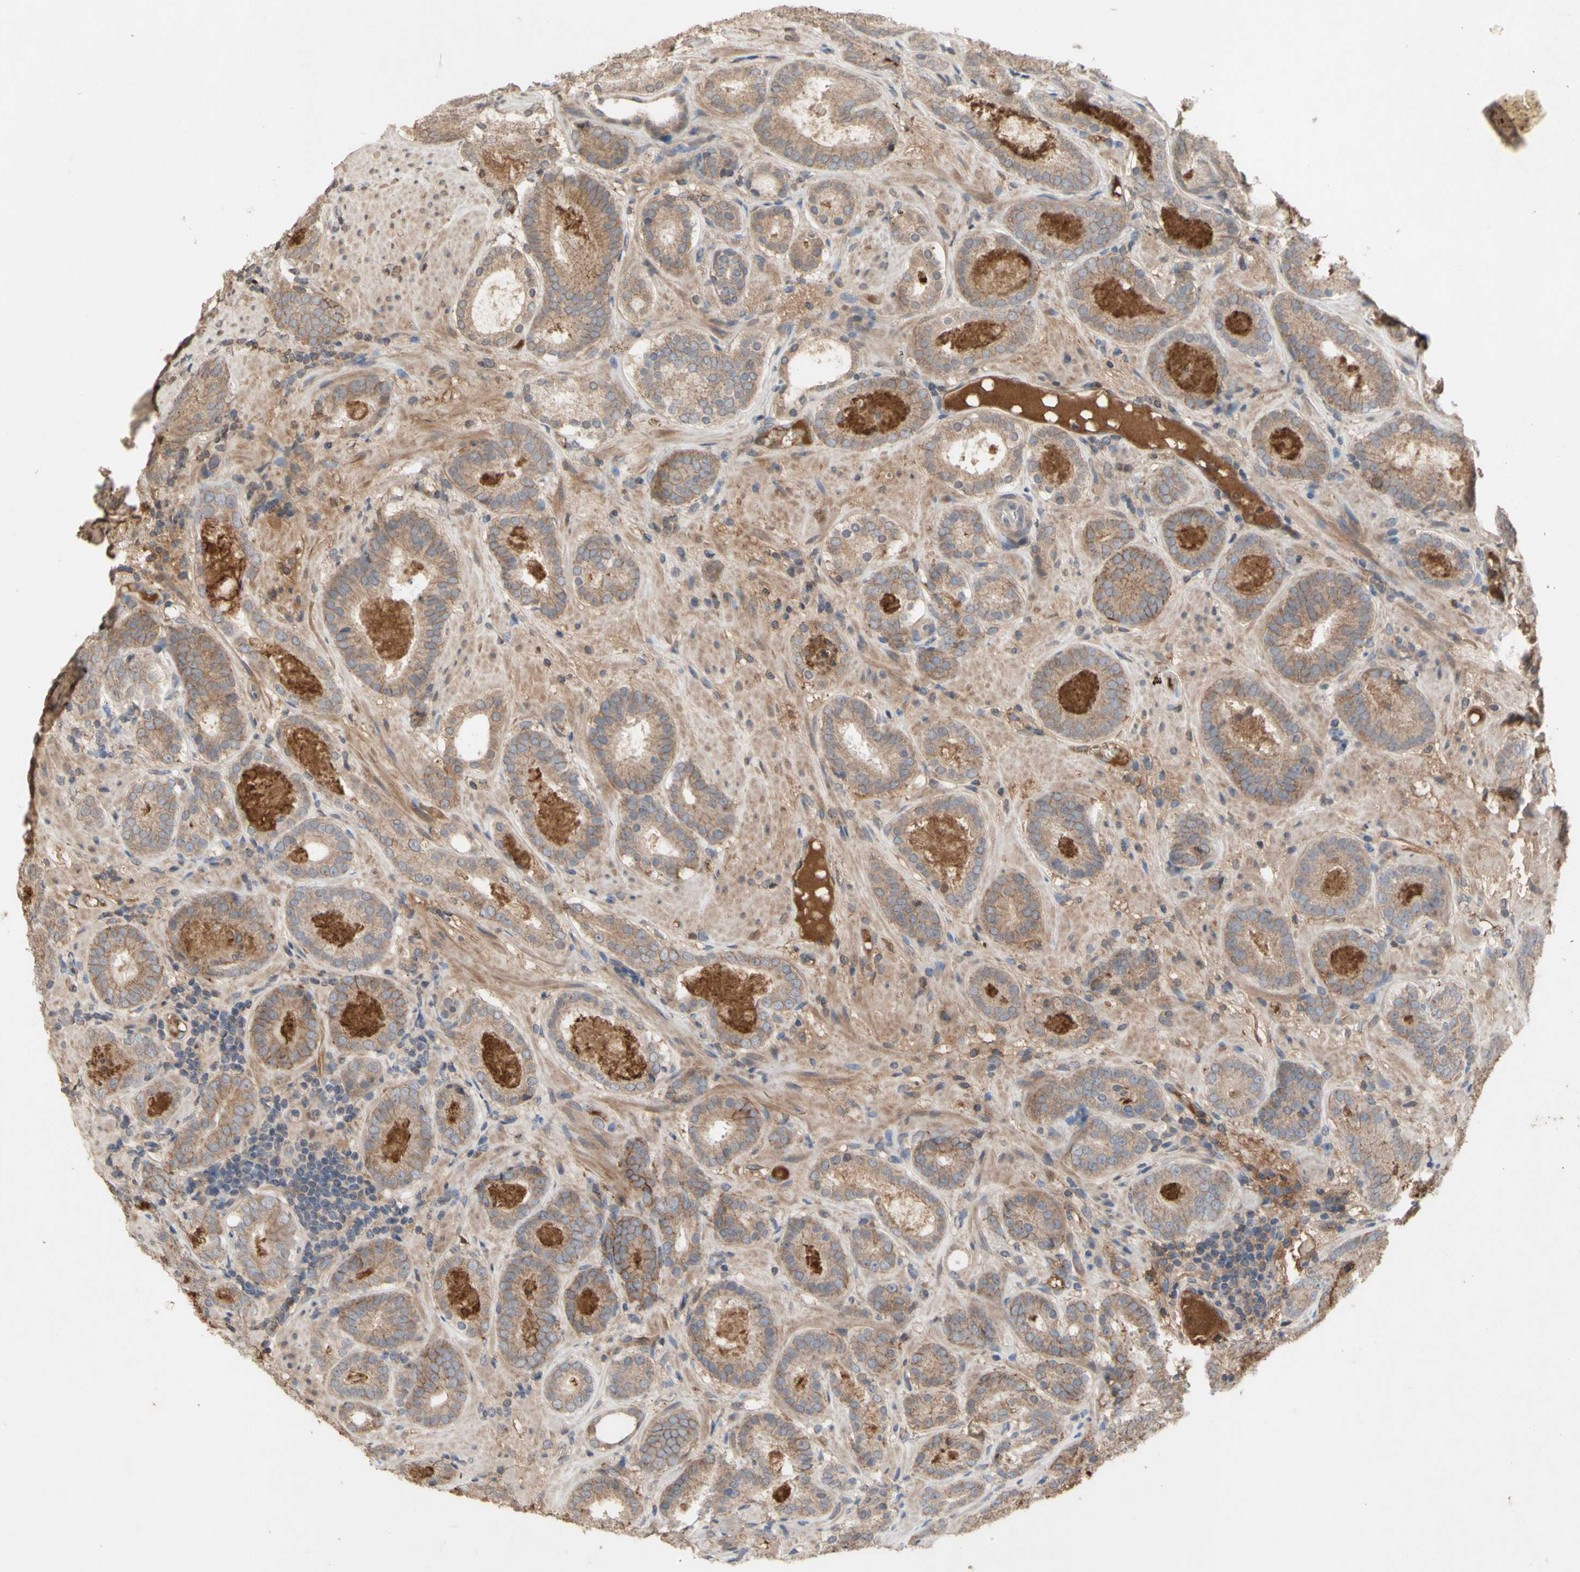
{"staining": {"intensity": "moderate", "quantity": ">75%", "location": "cytoplasmic/membranous"}, "tissue": "prostate cancer", "cell_type": "Tumor cells", "image_type": "cancer", "snomed": [{"axis": "morphology", "description": "Adenocarcinoma, Low grade"}, {"axis": "topography", "description": "Prostate"}], "caption": "Protein expression analysis of prostate cancer demonstrates moderate cytoplasmic/membranous positivity in about >75% of tumor cells. (Brightfield microscopy of DAB IHC at high magnification).", "gene": "NECTIN3", "patient": {"sex": "male", "age": 69}}